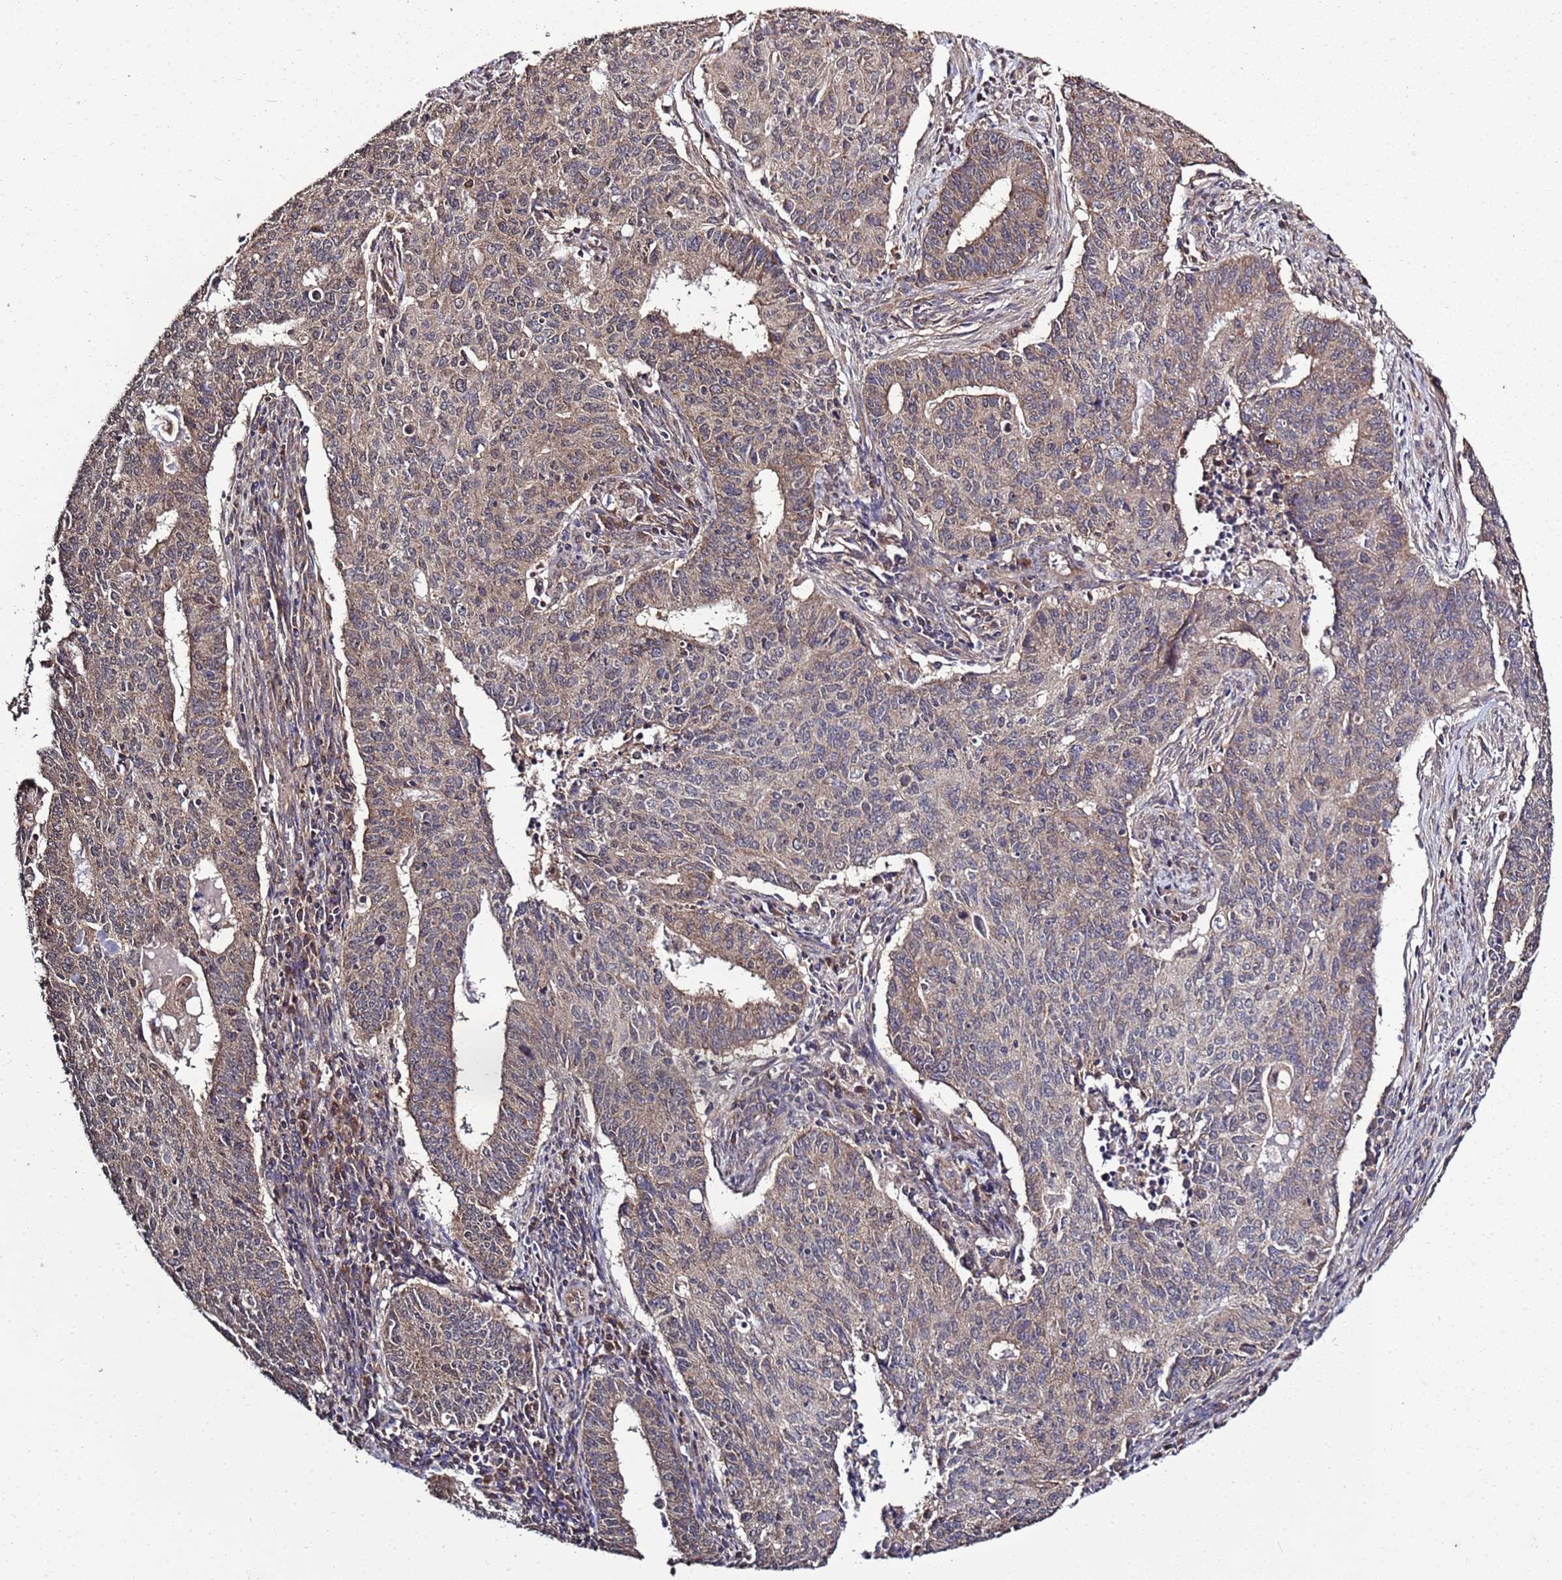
{"staining": {"intensity": "weak", "quantity": ">75%", "location": "cytoplasmic/membranous"}, "tissue": "endometrial cancer", "cell_type": "Tumor cells", "image_type": "cancer", "snomed": [{"axis": "morphology", "description": "Adenocarcinoma, NOS"}, {"axis": "topography", "description": "Endometrium"}], "caption": "Immunohistochemical staining of human adenocarcinoma (endometrial) exhibits low levels of weak cytoplasmic/membranous positivity in about >75% of tumor cells. Nuclei are stained in blue.", "gene": "P2RX7", "patient": {"sex": "female", "age": 59}}